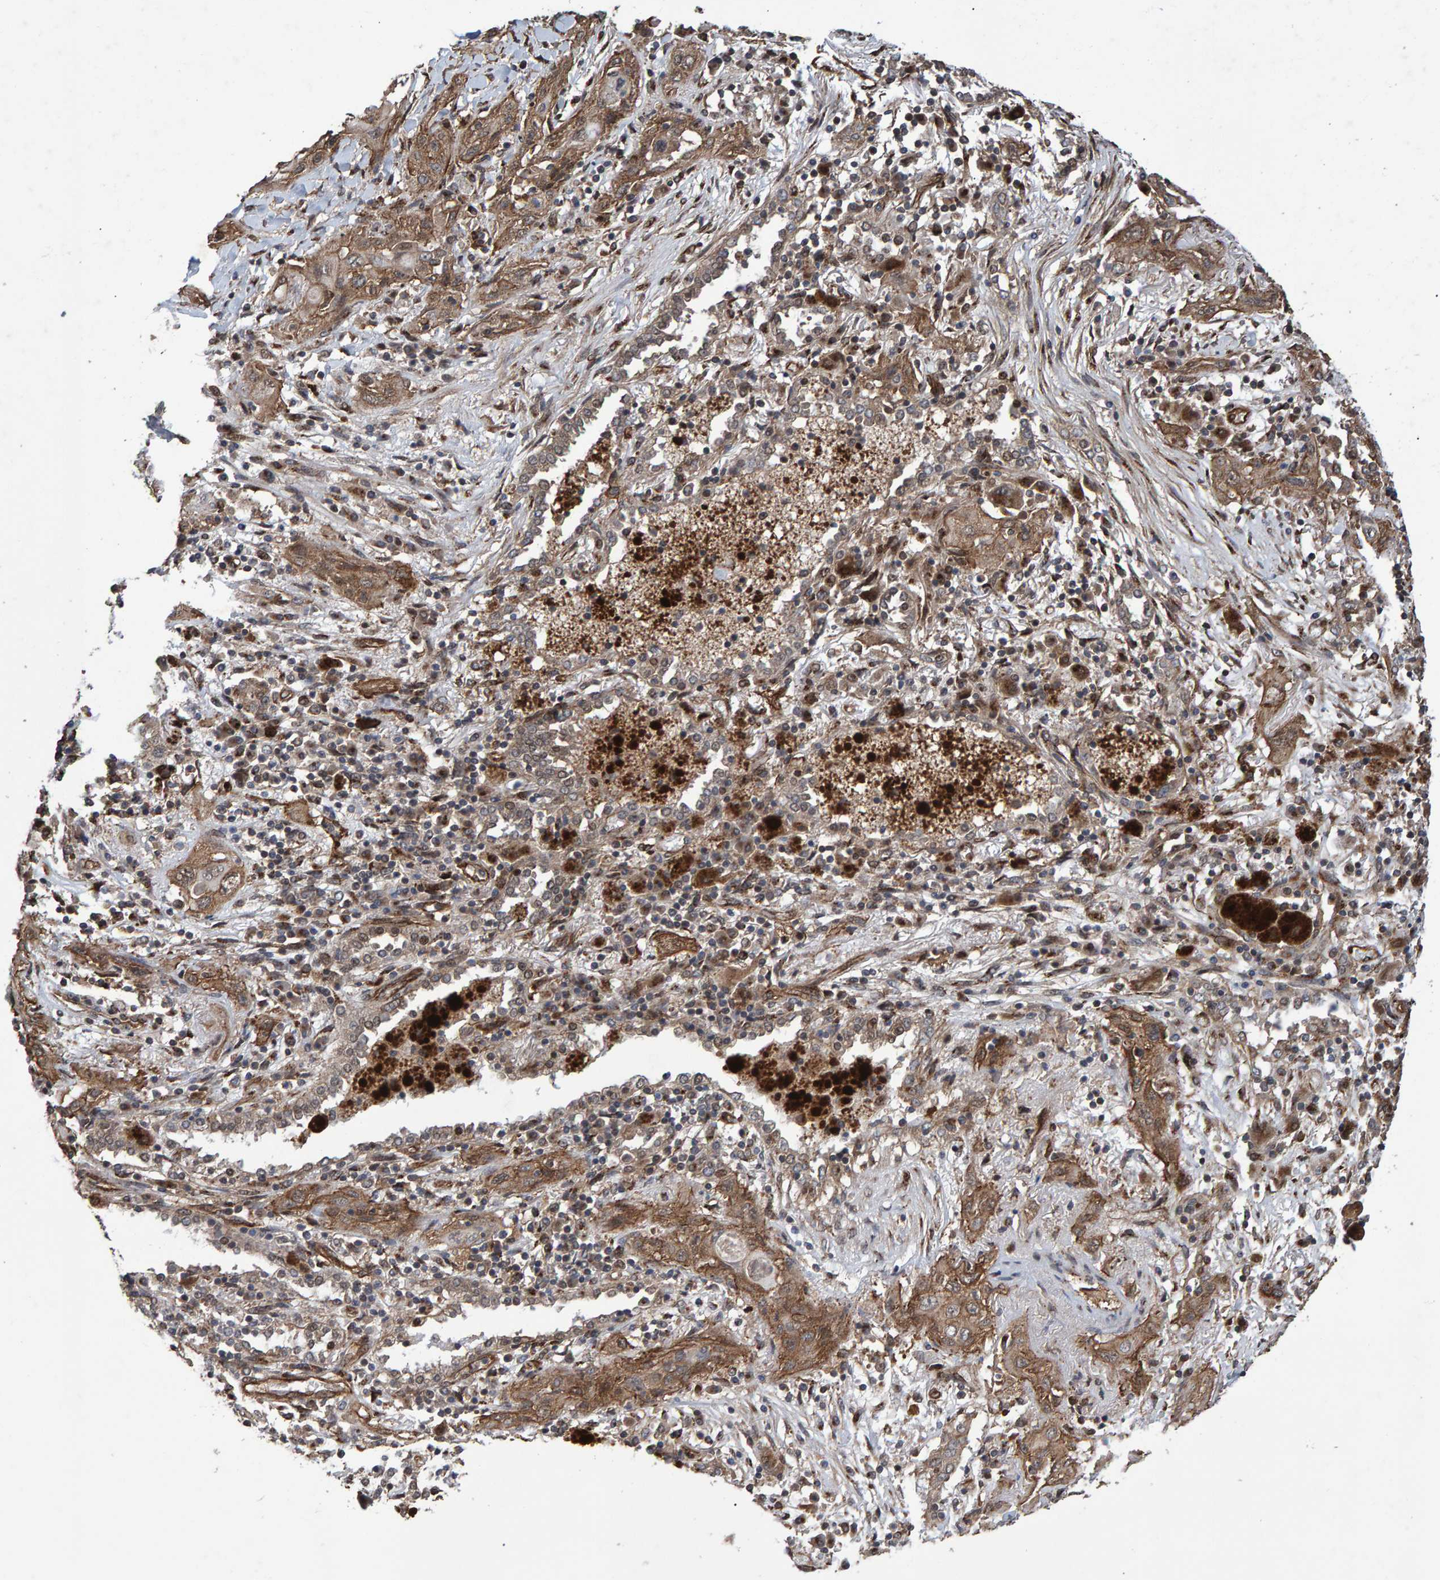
{"staining": {"intensity": "moderate", "quantity": ">75%", "location": "cytoplasmic/membranous,nuclear"}, "tissue": "lung cancer", "cell_type": "Tumor cells", "image_type": "cancer", "snomed": [{"axis": "morphology", "description": "Squamous cell carcinoma, NOS"}, {"axis": "topography", "description": "Lung"}], "caption": "DAB (3,3'-diaminobenzidine) immunohistochemical staining of squamous cell carcinoma (lung) exhibits moderate cytoplasmic/membranous and nuclear protein positivity in approximately >75% of tumor cells.", "gene": "TRIM68", "patient": {"sex": "female", "age": 47}}